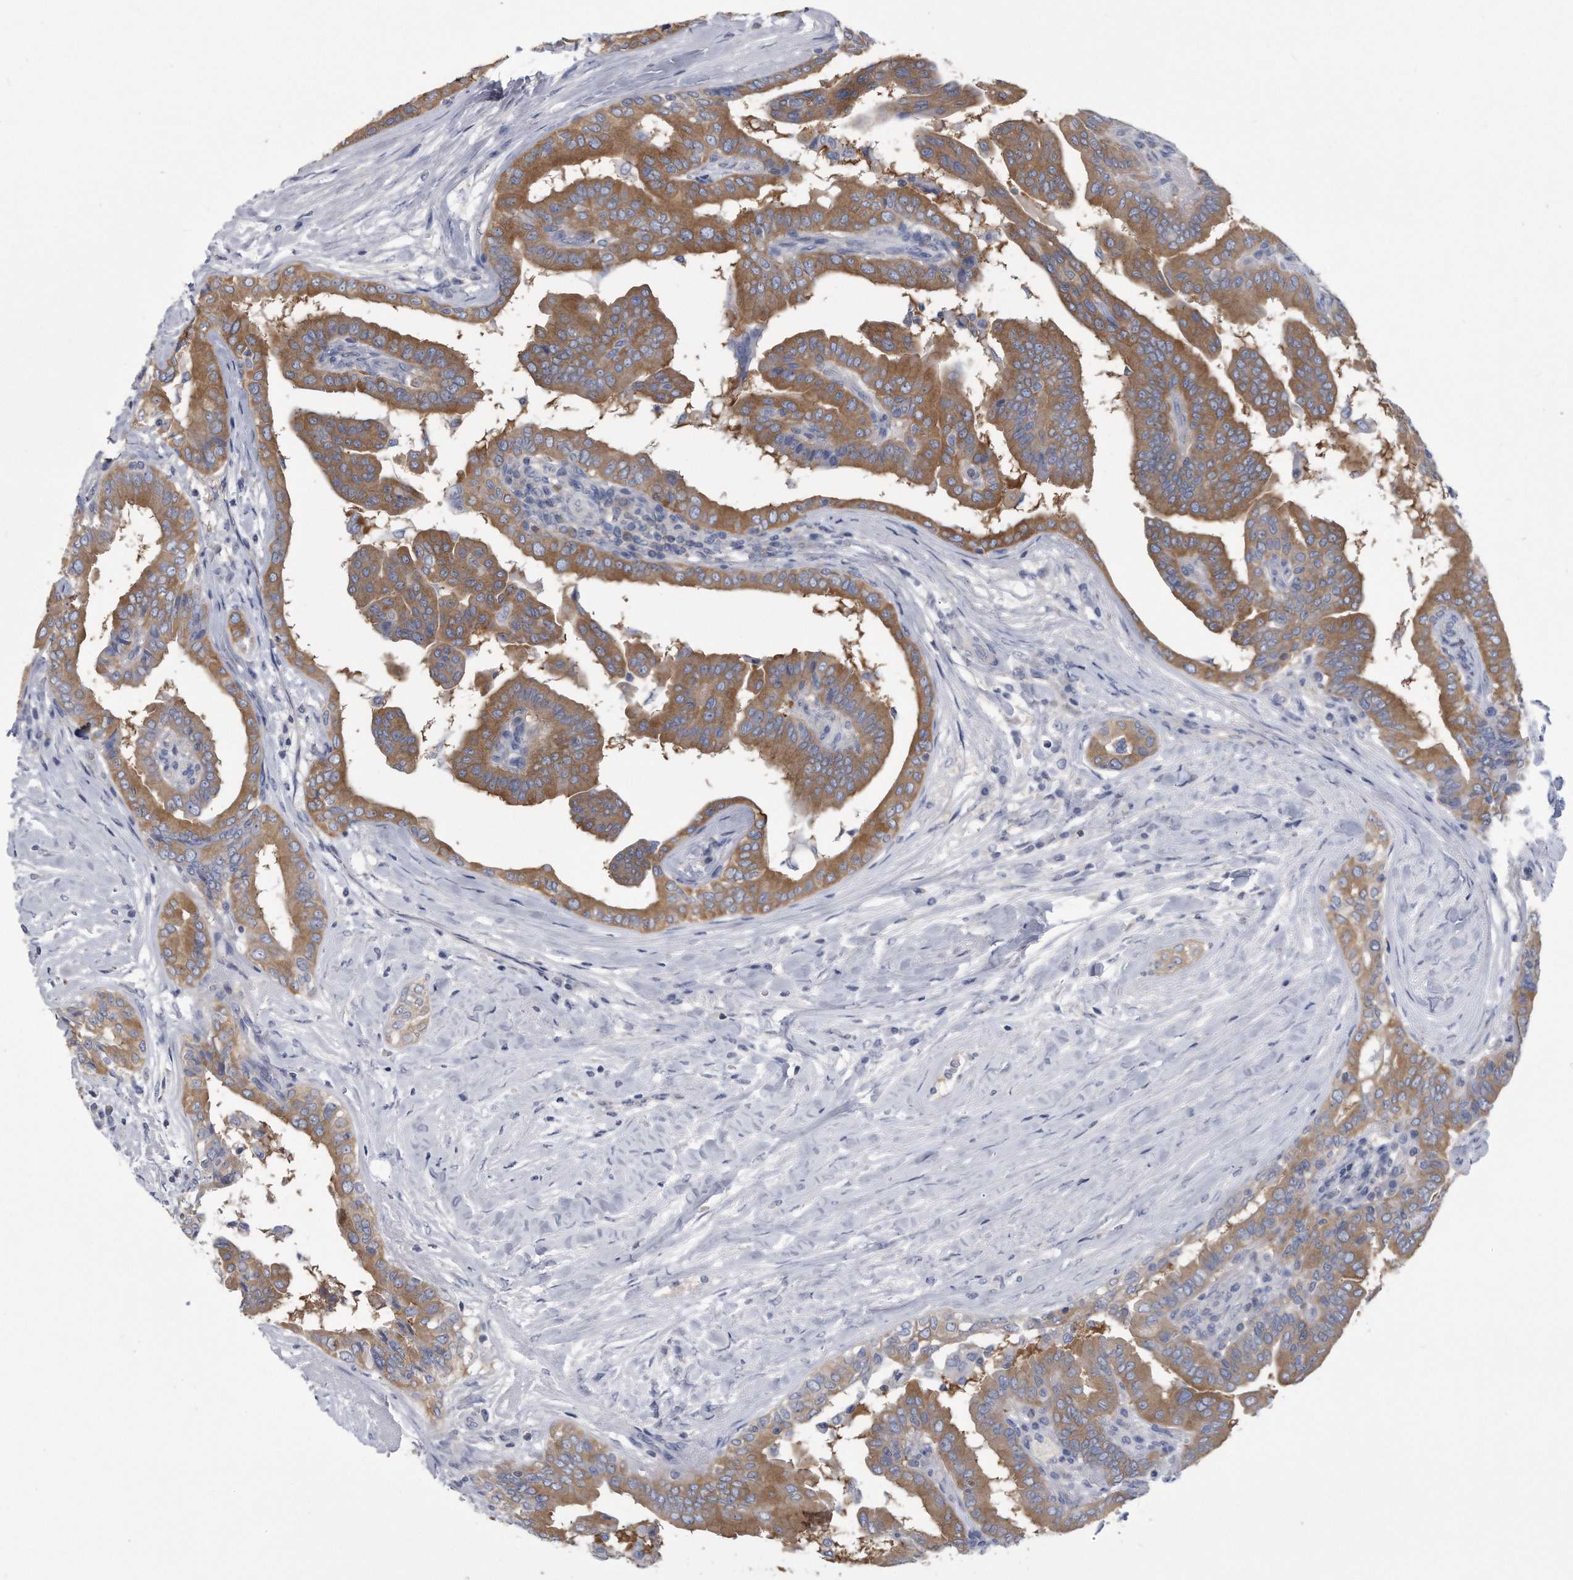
{"staining": {"intensity": "moderate", "quantity": ">75%", "location": "cytoplasmic/membranous"}, "tissue": "thyroid cancer", "cell_type": "Tumor cells", "image_type": "cancer", "snomed": [{"axis": "morphology", "description": "Papillary adenocarcinoma, NOS"}, {"axis": "topography", "description": "Thyroid gland"}], "caption": "Immunohistochemical staining of human thyroid papillary adenocarcinoma exhibits medium levels of moderate cytoplasmic/membranous protein staining in approximately >75% of tumor cells.", "gene": "PYGB", "patient": {"sex": "male", "age": 33}}